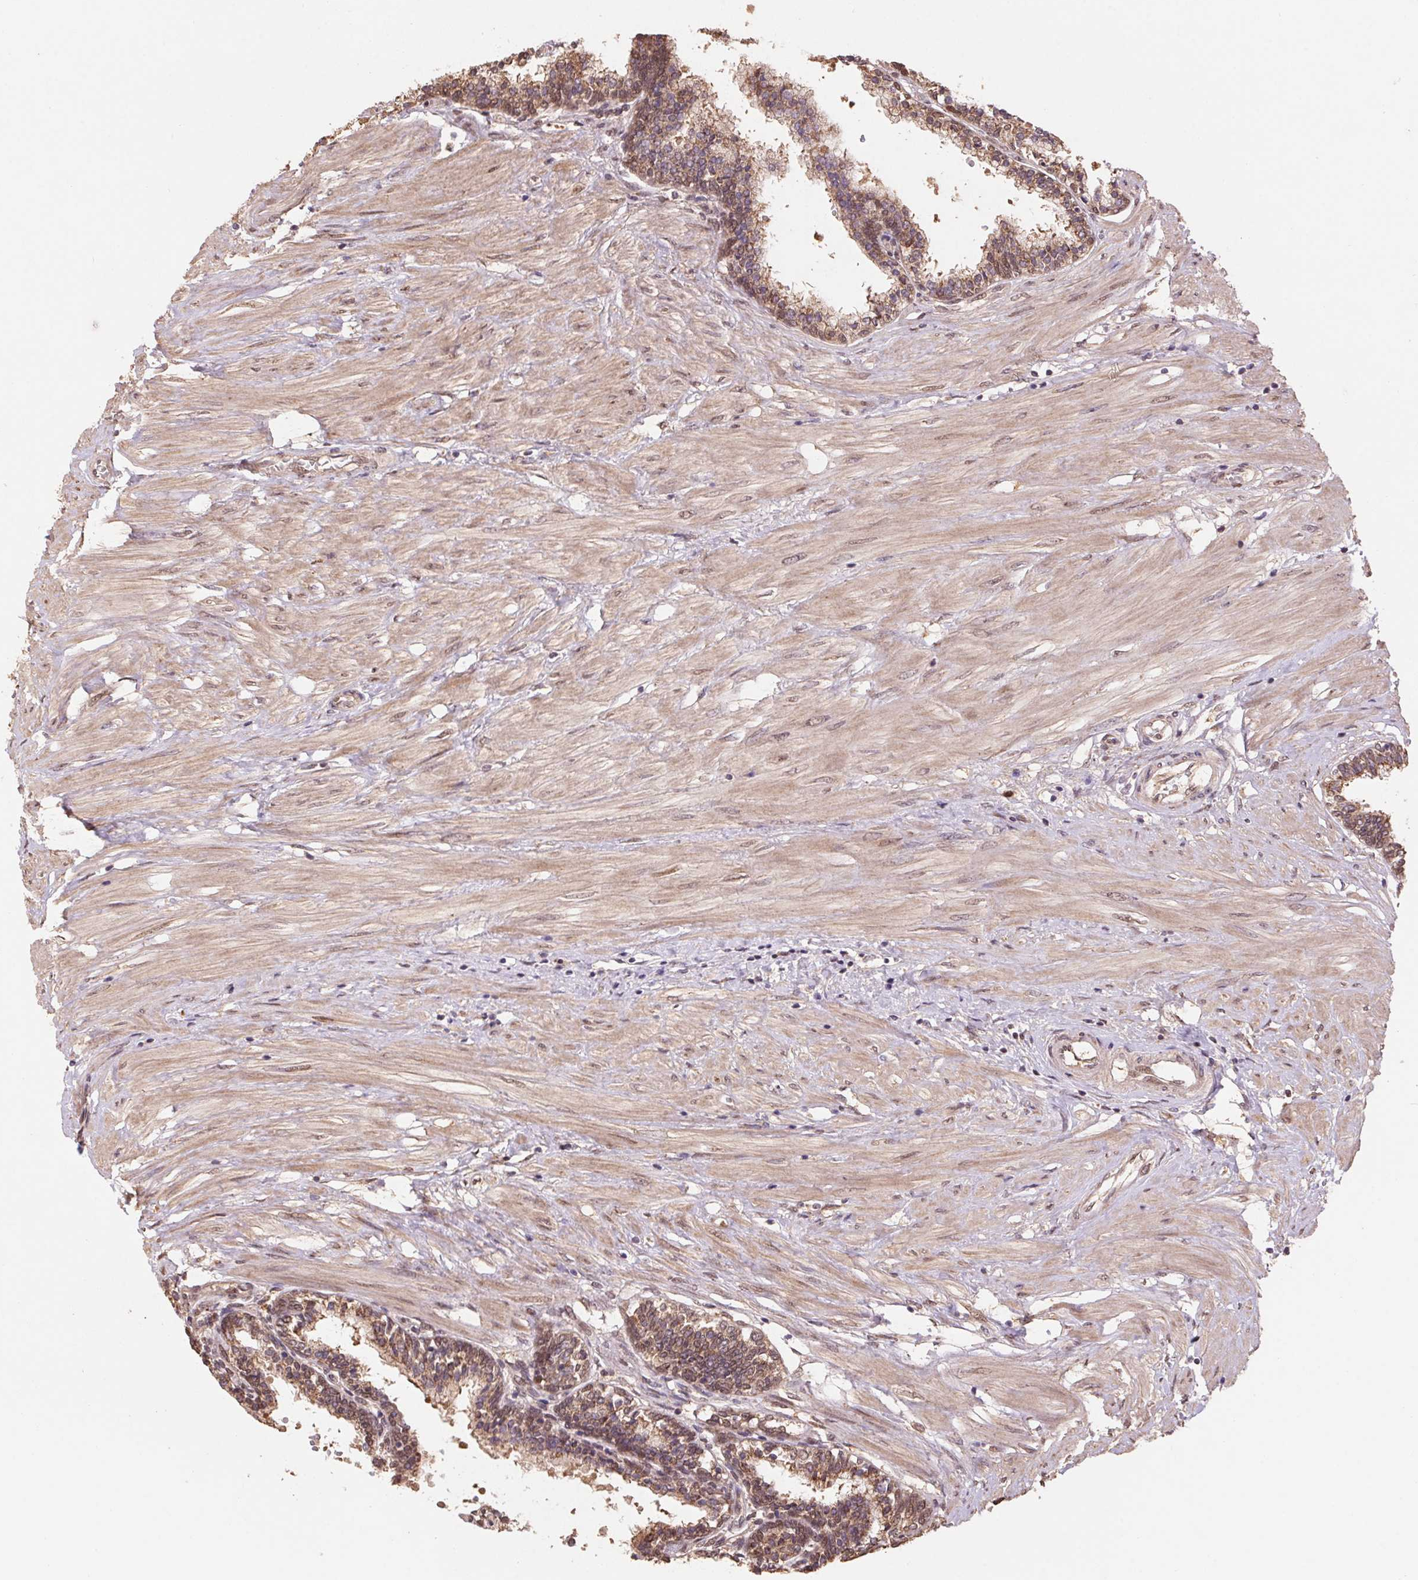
{"staining": {"intensity": "moderate", "quantity": ">75%", "location": "cytoplasmic/membranous,nuclear"}, "tissue": "prostate", "cell_type": "Glandular cells", "image_type": "normal", "snomed": [{"axis": "morphology", "description": "Normal tissue, NOS"}, {"axis": "topography", "description": "Prostate"}], "caption": "Brown immunohistochemical staining in benign prostate displays moderate cytoplasmic/membranous,nuclear staining in approximately >75% of glandular cells. Nuclei are stained in blue.", "gene": "CUTA", "patient": {"sex": "male", "age": 55}}